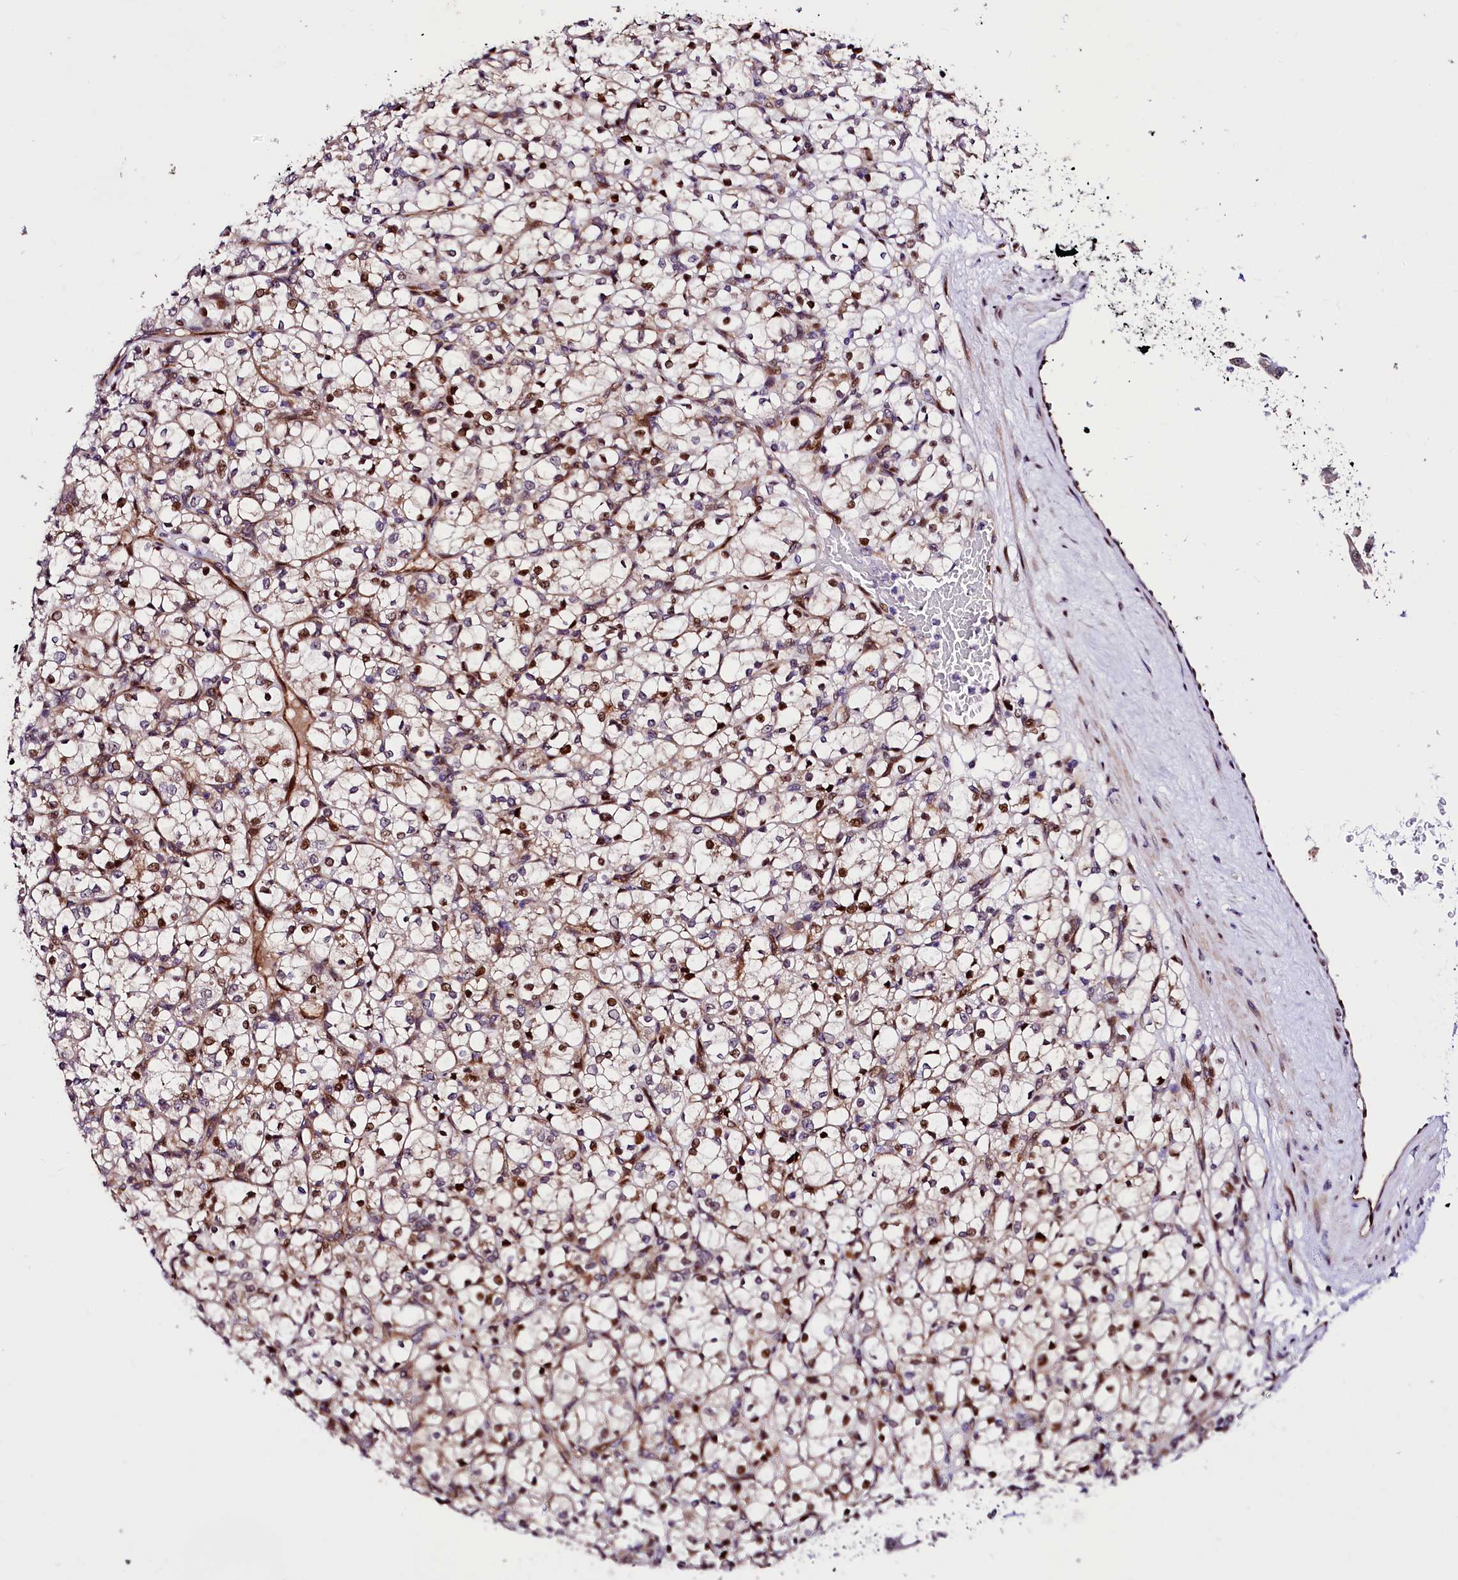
{"staining": {"intensity": "moderate", "quantity": "25%-75%", "location": "nuclear"}, "tissue": "renal cancer", "cell_type": "Tumor cells", "image_type": "cancer", "snomed": [{"axis": "morphology", "description": "Adenocarcinoma, NOS"}, {"axis": "topography", "description": "Kidney"}], "caption": "IHC image of human renal cancer (adenocarcinoma) stained for a protein (brown), which reveals medium levels of moderate nuclear expression in about 25%-75% of tumor cells.", "gene": "TRMT112", "patient": {"sex": "female", "age": 69}}